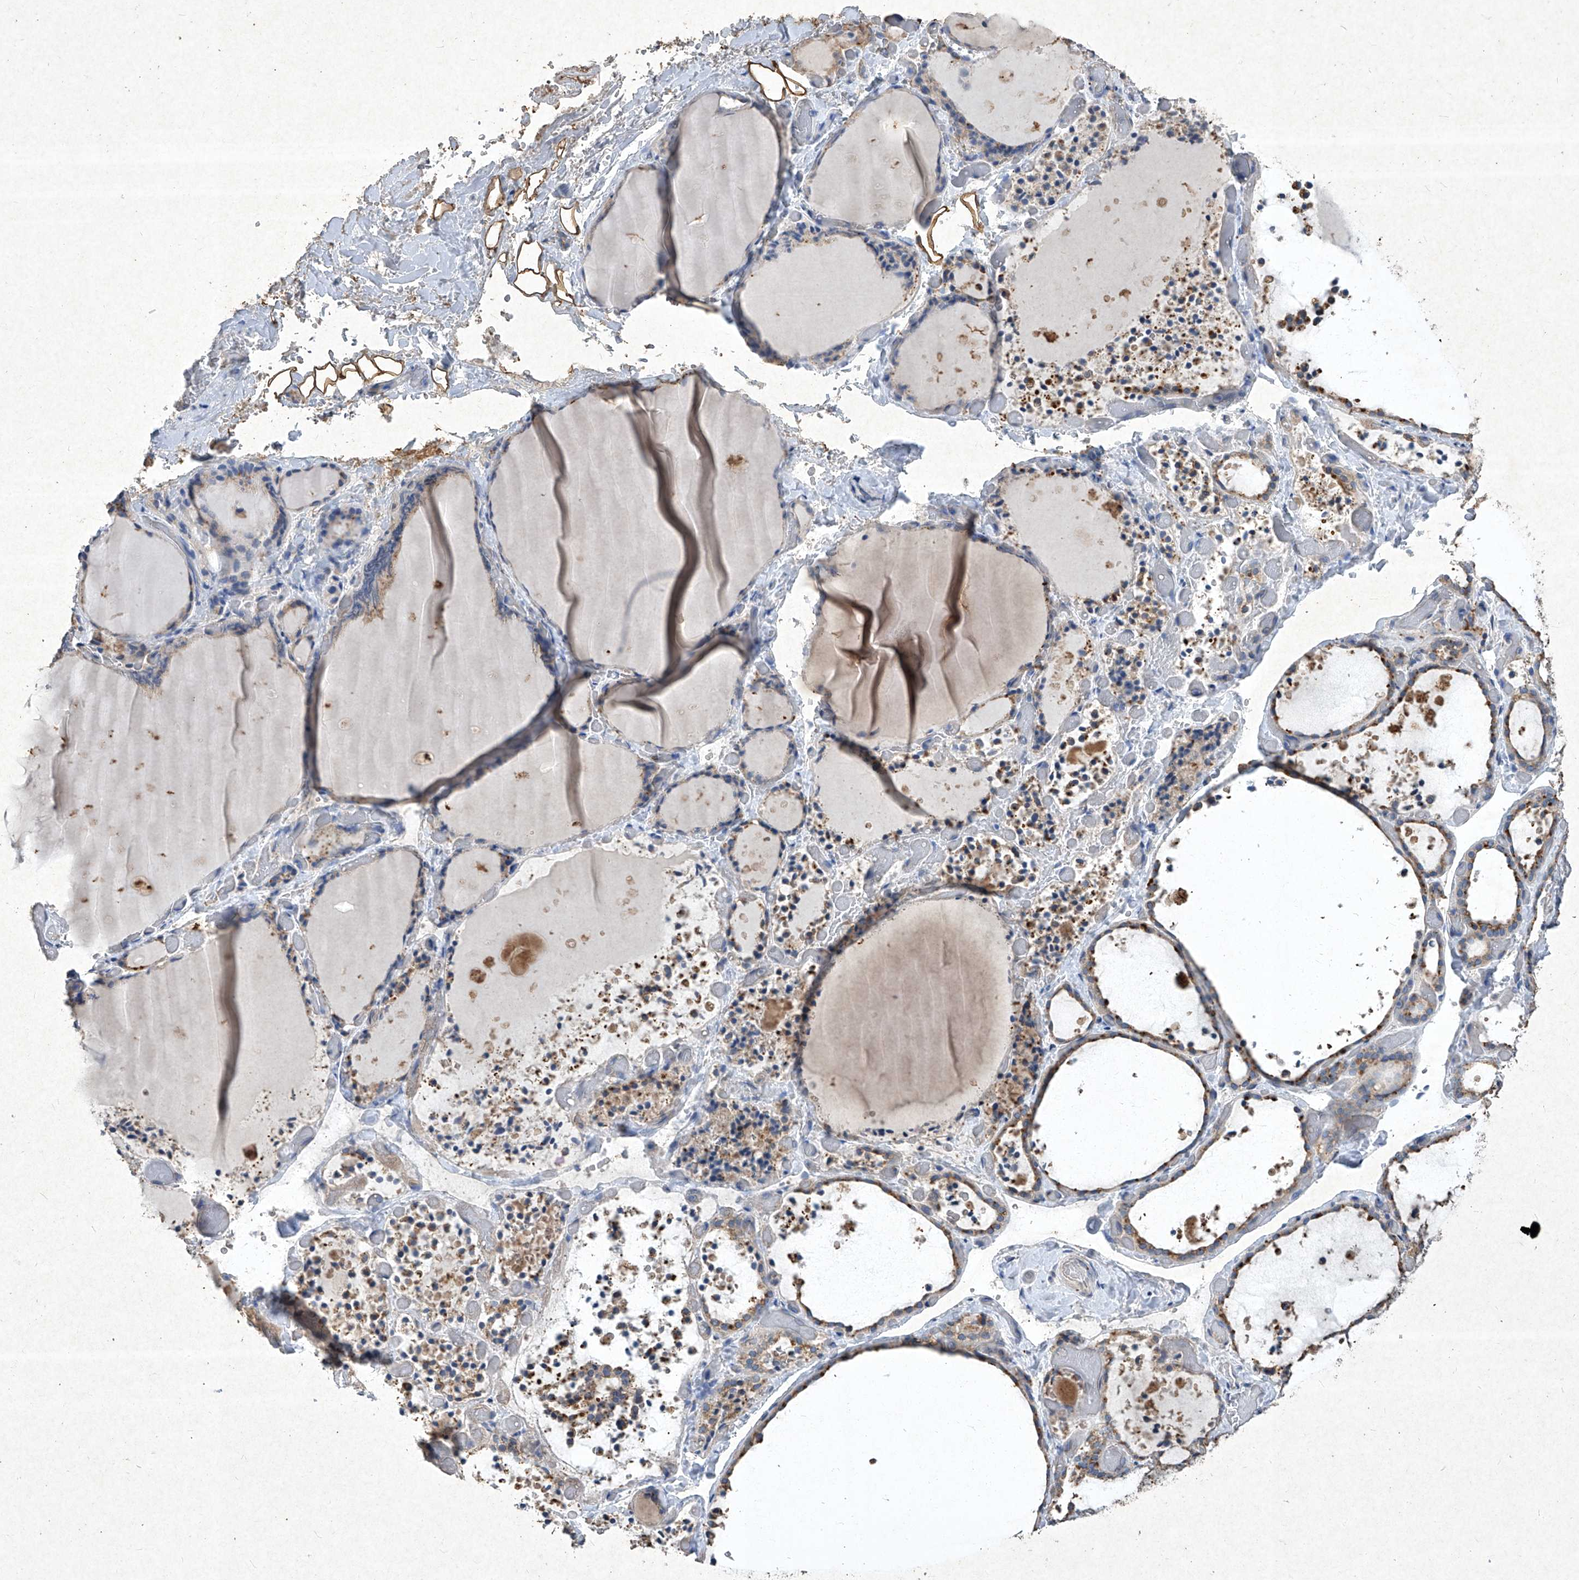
{"staining": {"intensity": "strong", "quantity": "25%-75%", "location": "cytoplasmic/membranous"}, "tissue": "thyroid gland", "cell_type": "Glandular cells", "image_type": "normal", "snomed": [{"axis": "morphology", "description": "Normal tissue, NOS"}, {"axis": "topography", "description": "Thyroid gland"}], "caption": "An immunohistochemistry image of benign tissue is shown. Protein staining in brown highlights strong cytoplasmic/membranous positivity in thyroid gland within glandular cells.", "gene": "MED16", "patient": {"sex": "female", "age": 44}}